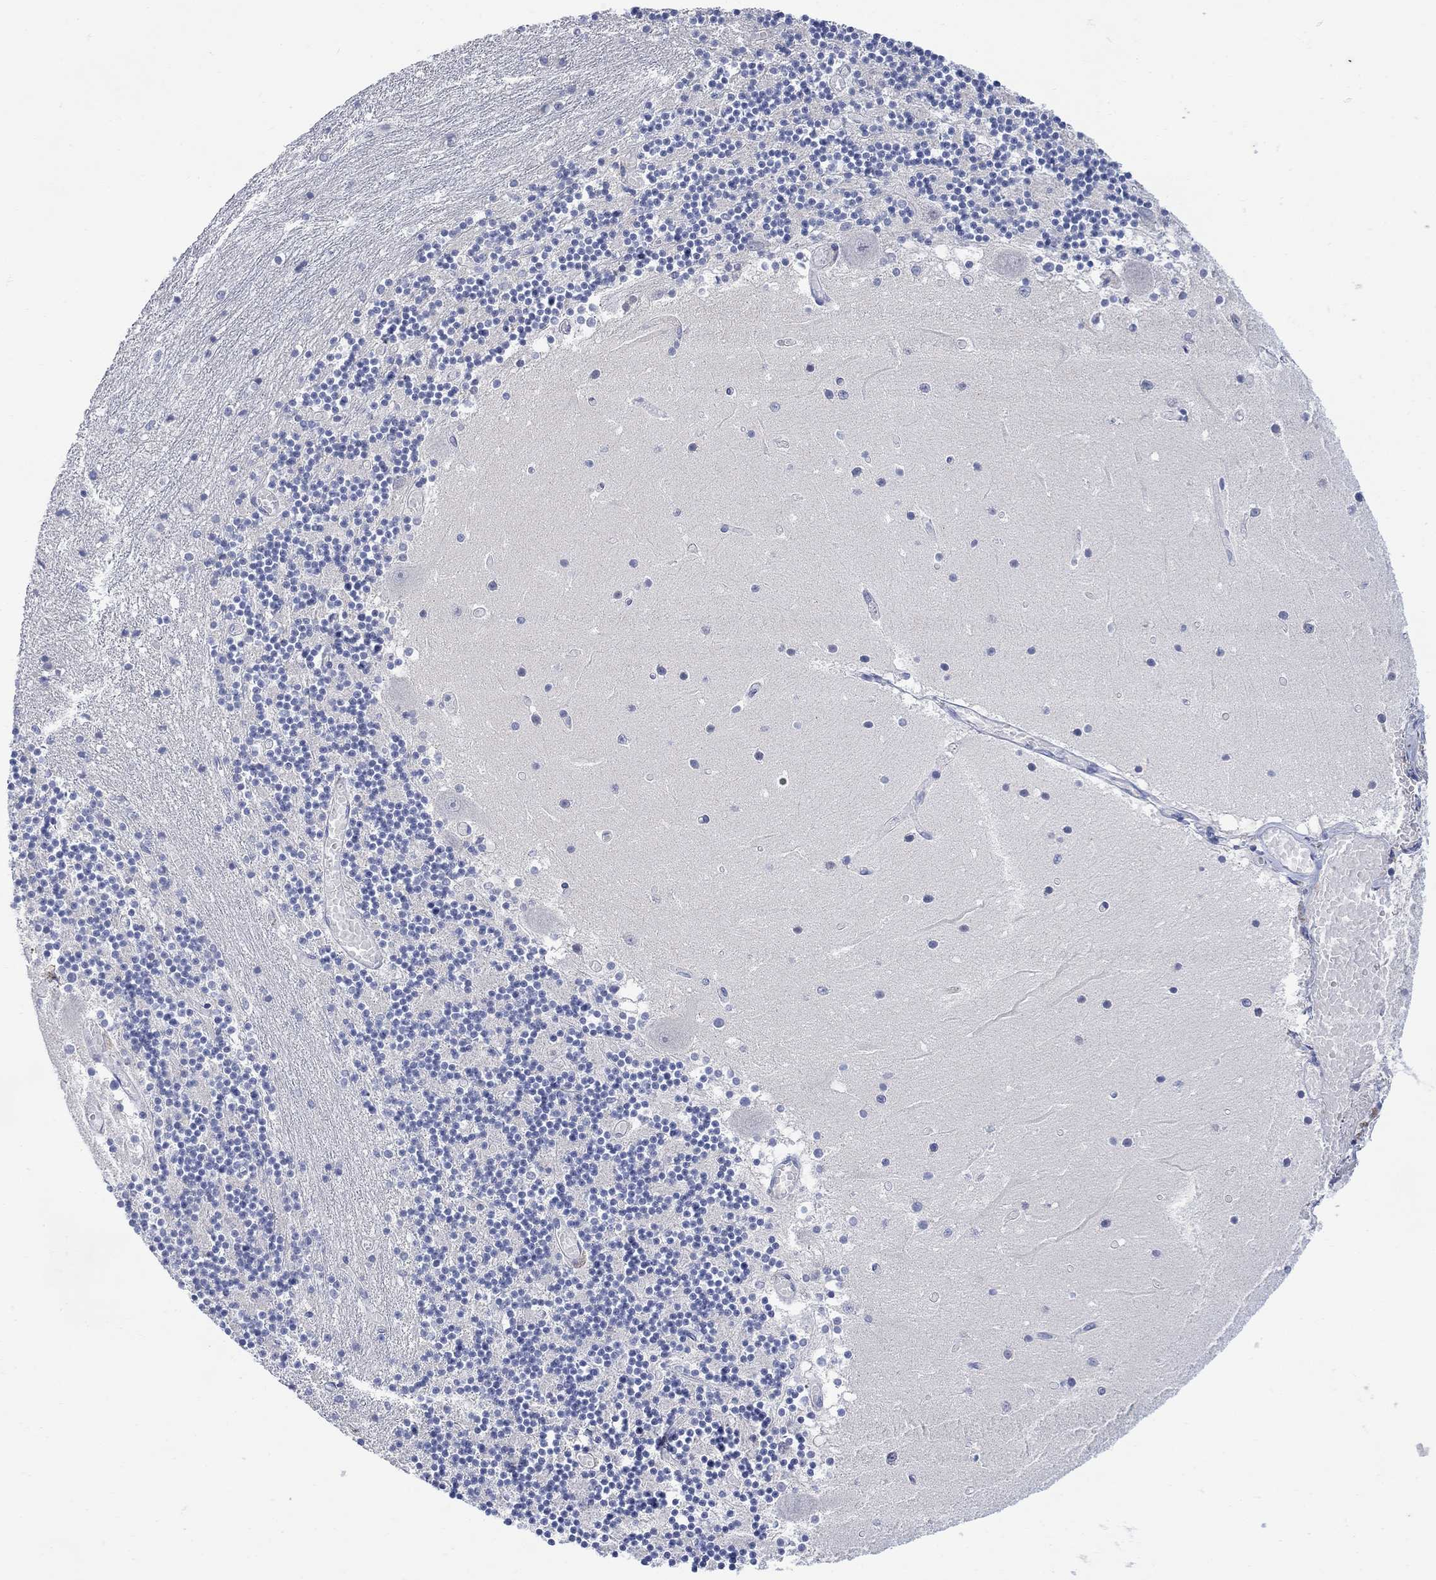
{"staining": {"intensity": "negative", "quantity": "none", "location": "none"}, "tissue": "cerebellum", "cell_type": "Cells in granular layer", "image_type": "normal", "snomed": [{"axis": "morphology", "description": "Normal tissue, NOS"}, {"axis": "topography", "description": "Cerebellum"}], "caption": "A micrograph of human cerebellum is negative for staining in cells in granular layer. (Immunohistochemistry, brightfield microscopy, high magnification).", "gene": "FBP2", "patient": {"sex": "female", "age": 28}}